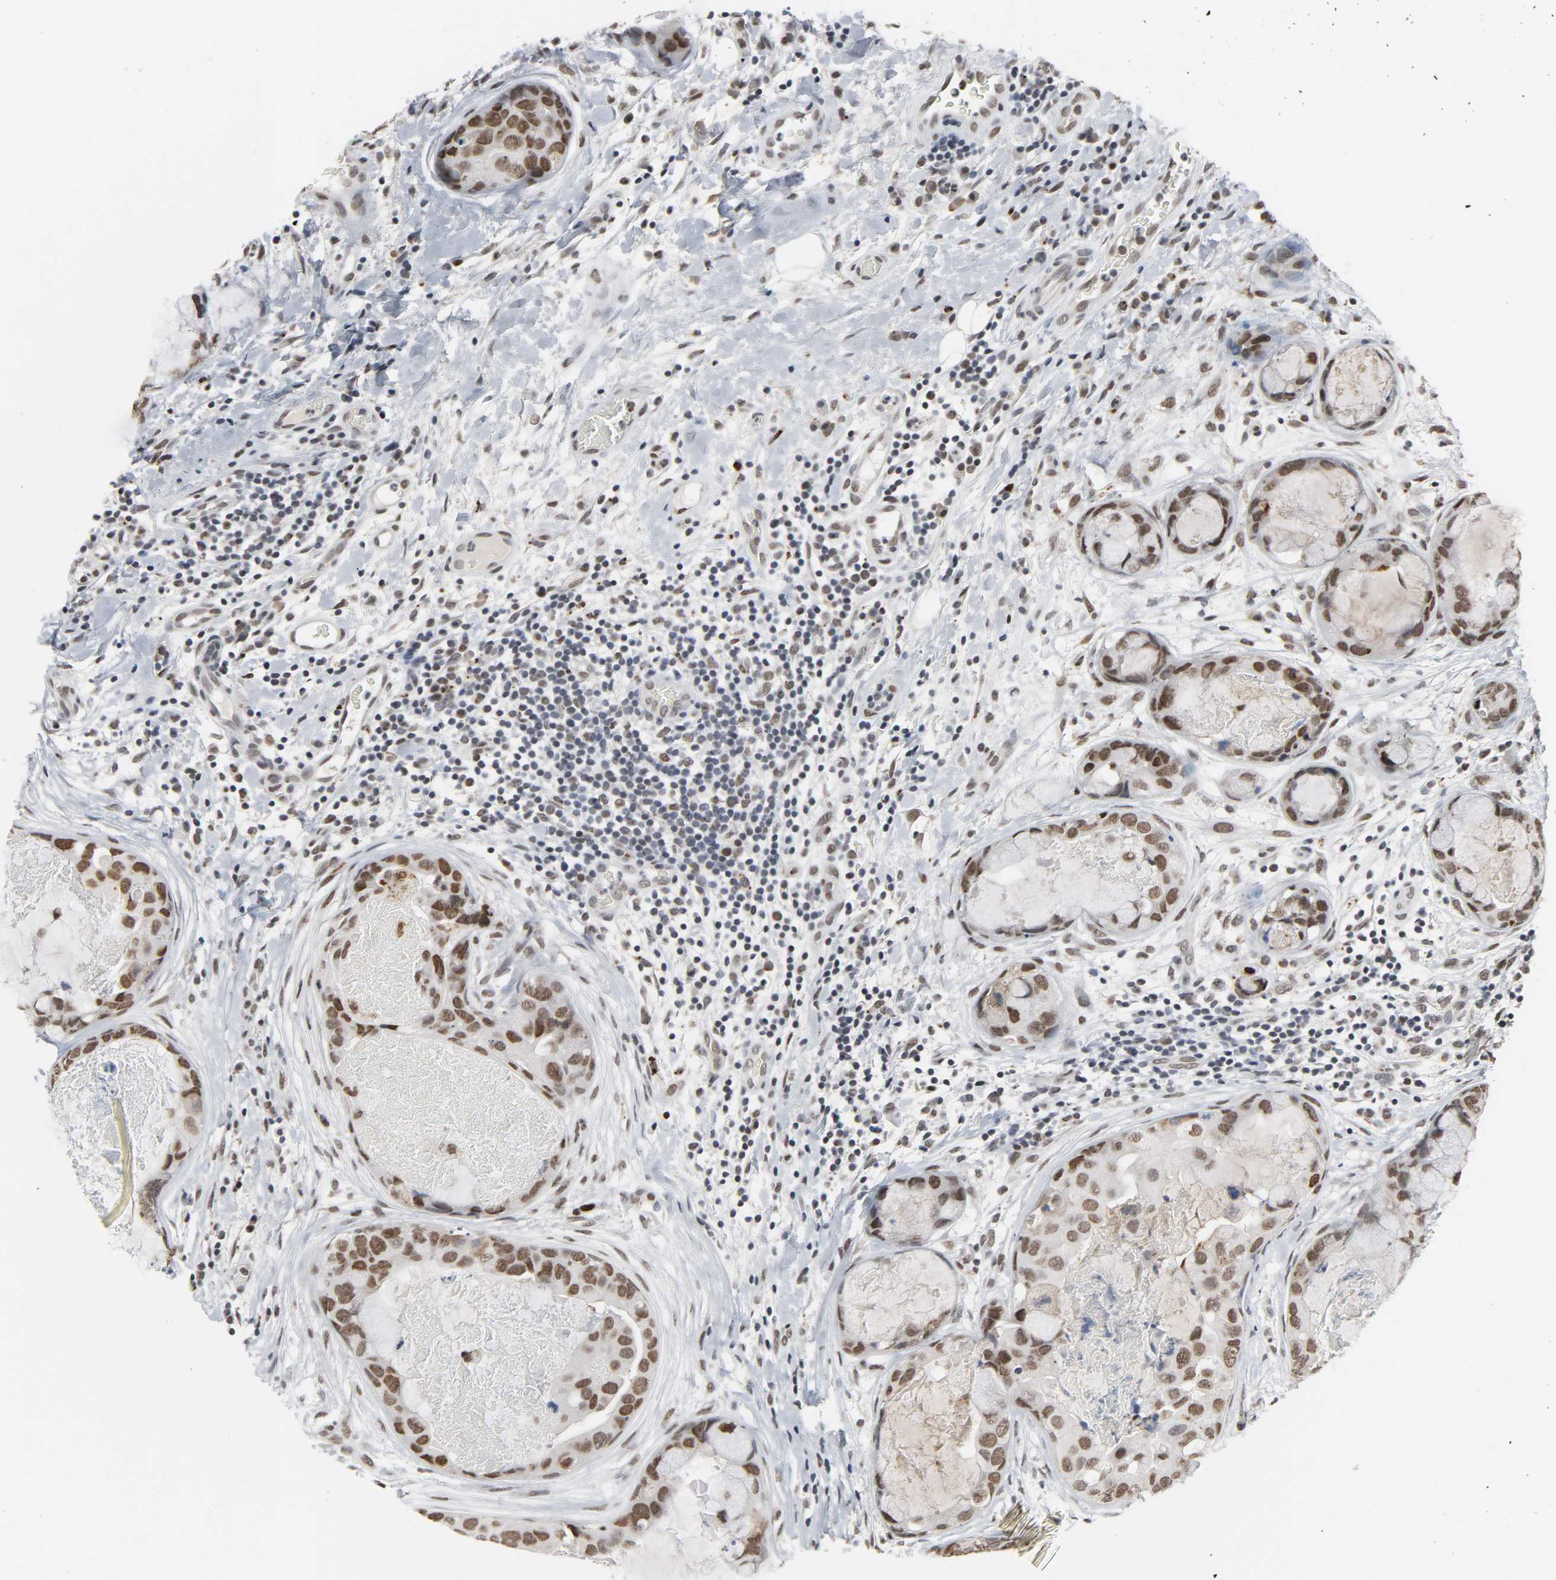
{"staining": {"intensity": "strong", "quantity": ">75%", "location": "nuclear"}, "tissue": "breast cancer", "cell_type": "Tumor cells", "image_type": "cancer", "snomed": [{"axis": "morphology", "description": "Duct carcinoma"}, {"axis": "topography", "description": "Breast"}], "caption": "Immunohistochemical staining of breast cancer displays high levels of strong nuclear positivity in approximately >75% of tumor cells.", "gene": "DAZAP1", "patient": {"sex": "female", "age": 40}}